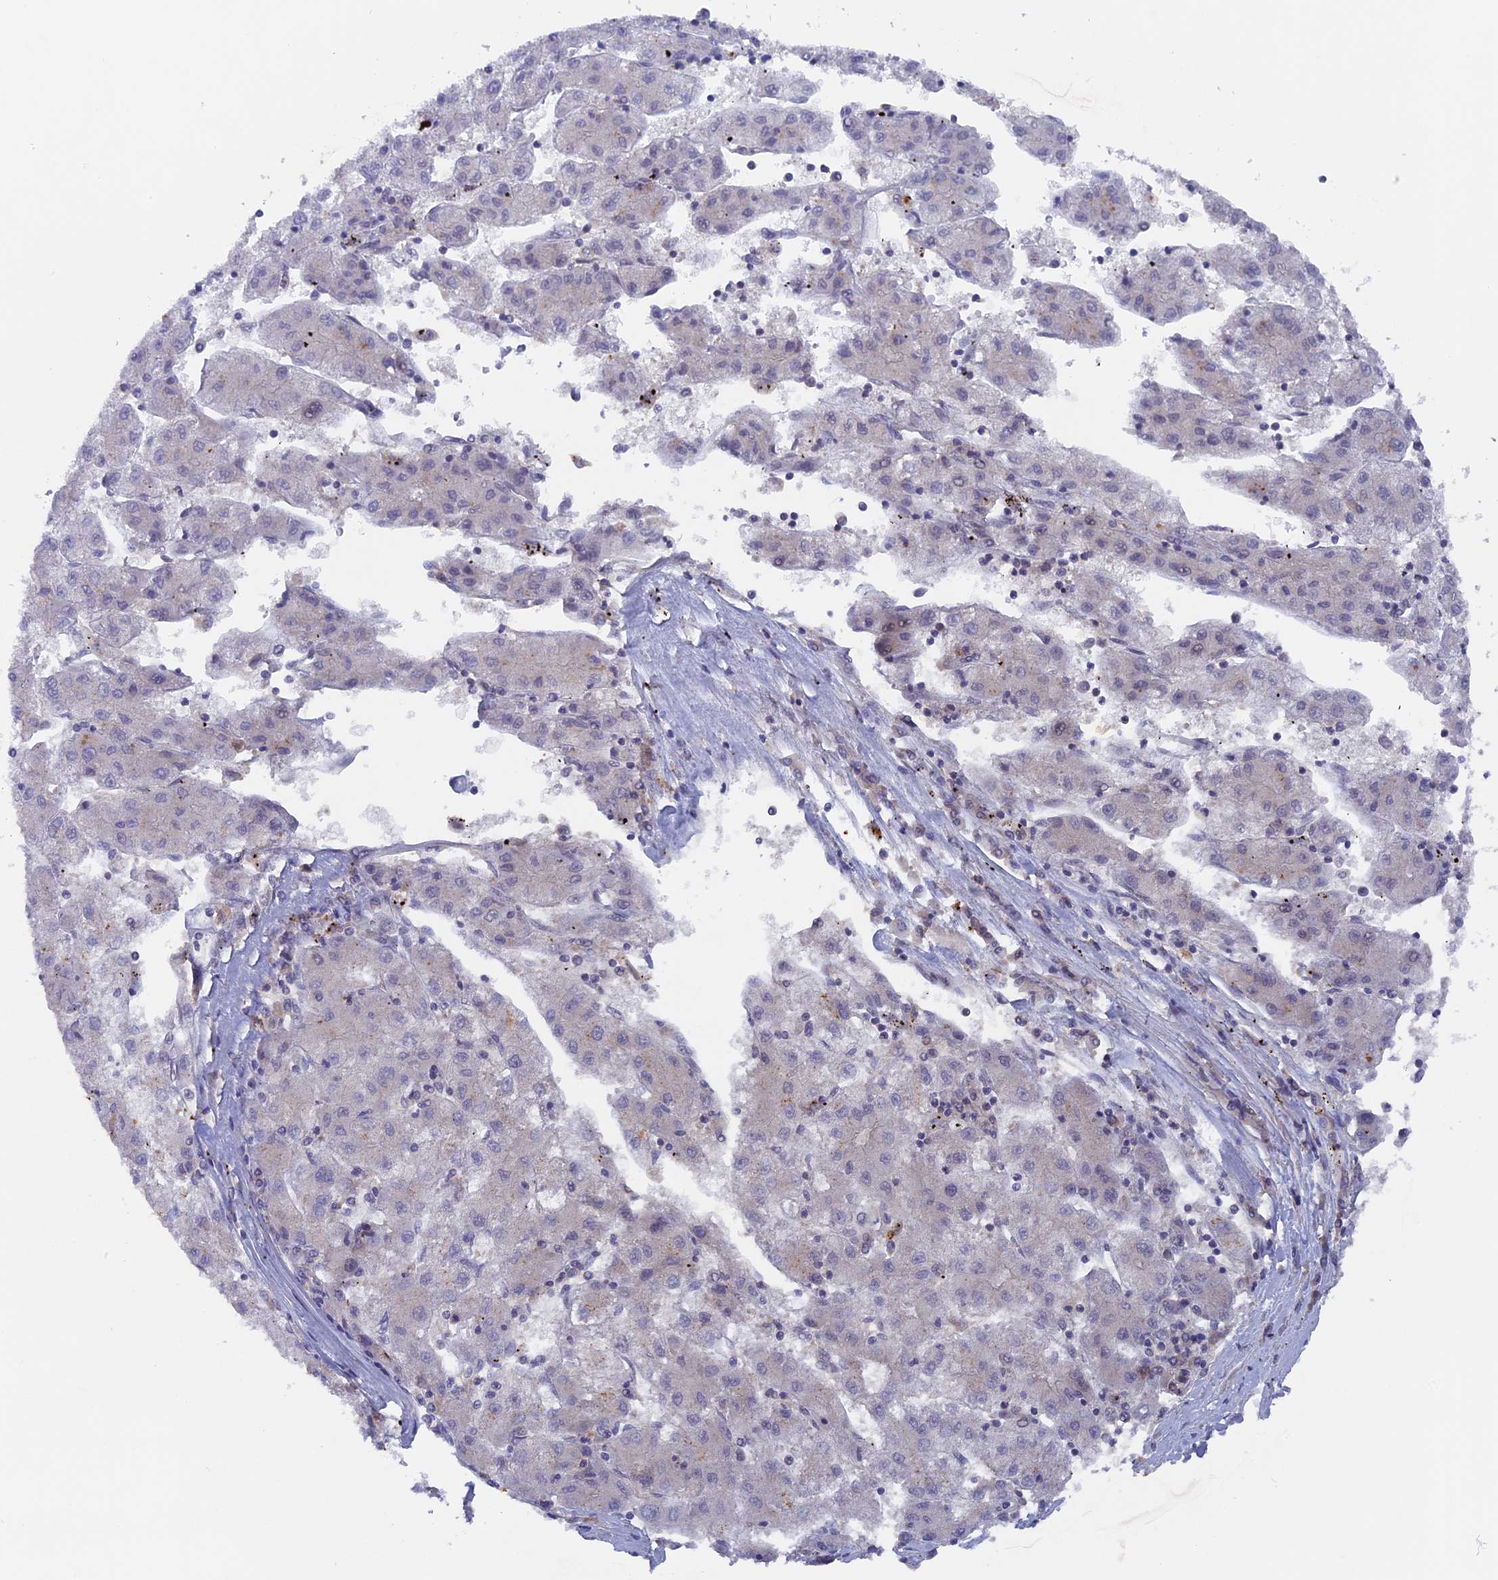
{"staining": {"intensity": "negative", "quantity": "none", "location": "none"}, "tissue": "liver cancer", "cell_type": "Tumor cells", "image_type": "cancer", "snomed": [{"axis": "morphology", "description": "Carcinoma, Hepatocellular, NOS"}, {"axis": "topography", "description": "Liver"}], "caption": "Human liver cancer (hepatocellular carcinoma) stained for a protein using immunohistochemistry reveals no positivity in tumor cells.", "gene": "TELO2", "patient": {"sex": "male", "age": 72}}